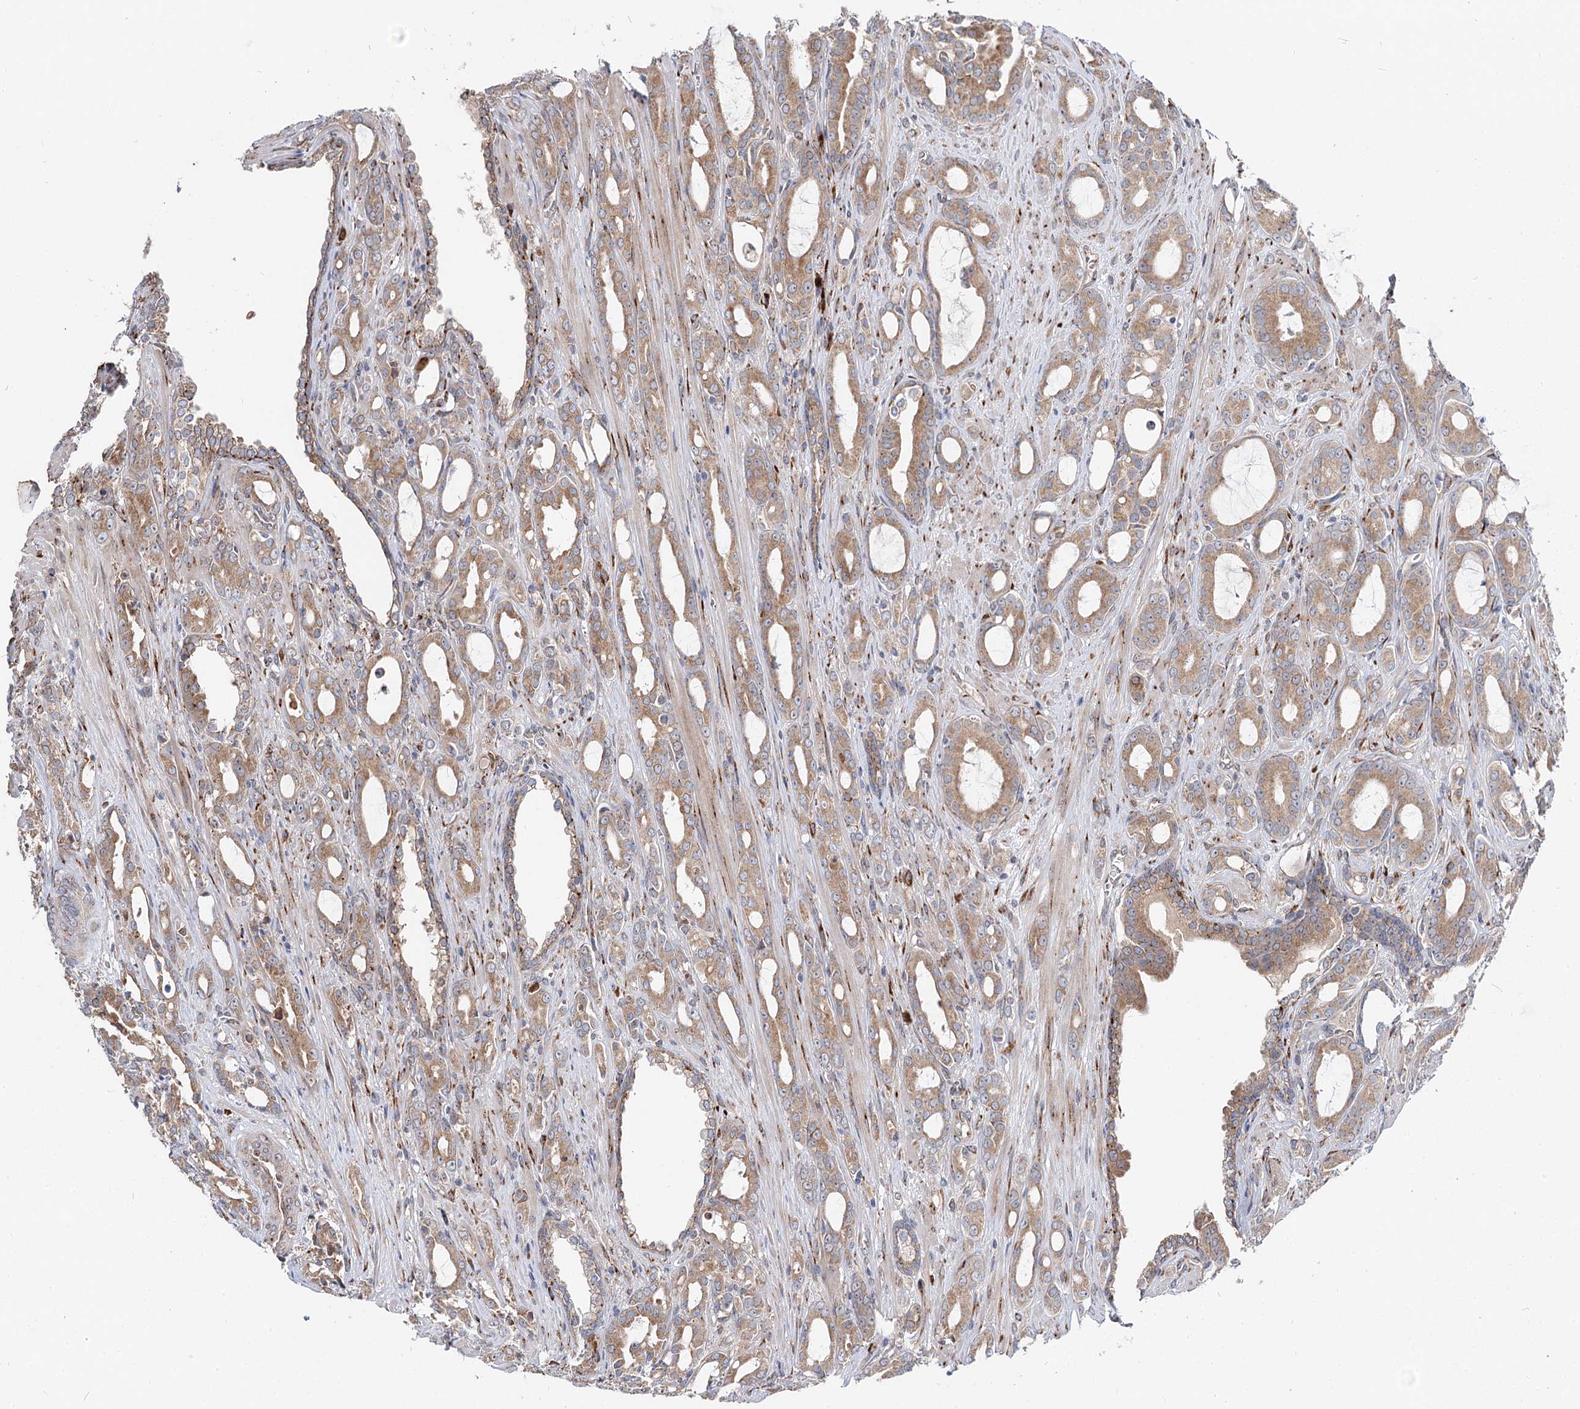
{"staining": {"intensity": "moderate", "quantity": ">75%", "location": "cytoplasmic/membranous"}, "tissue": "prostate cancer", "cell_type": "Tumor cells", "image_type": "cancer", "snomed": [{"axis": "morphology", "description": "Adenocarcinoma, High grade"}, {"axis": "topography", "description": "Prostate"}], "caption": "This image demonstrates high-grade adenocarcinoma (prostate) stained with immunohistochemistry (IHC) to label a protein in brown. The cytoplasmic/membranous of tumor cells show moderate positivity for the protein. Nuclei are counter-stained blue.", "gene": "SPART", "patient": {"sex": "male", "age": 72}}